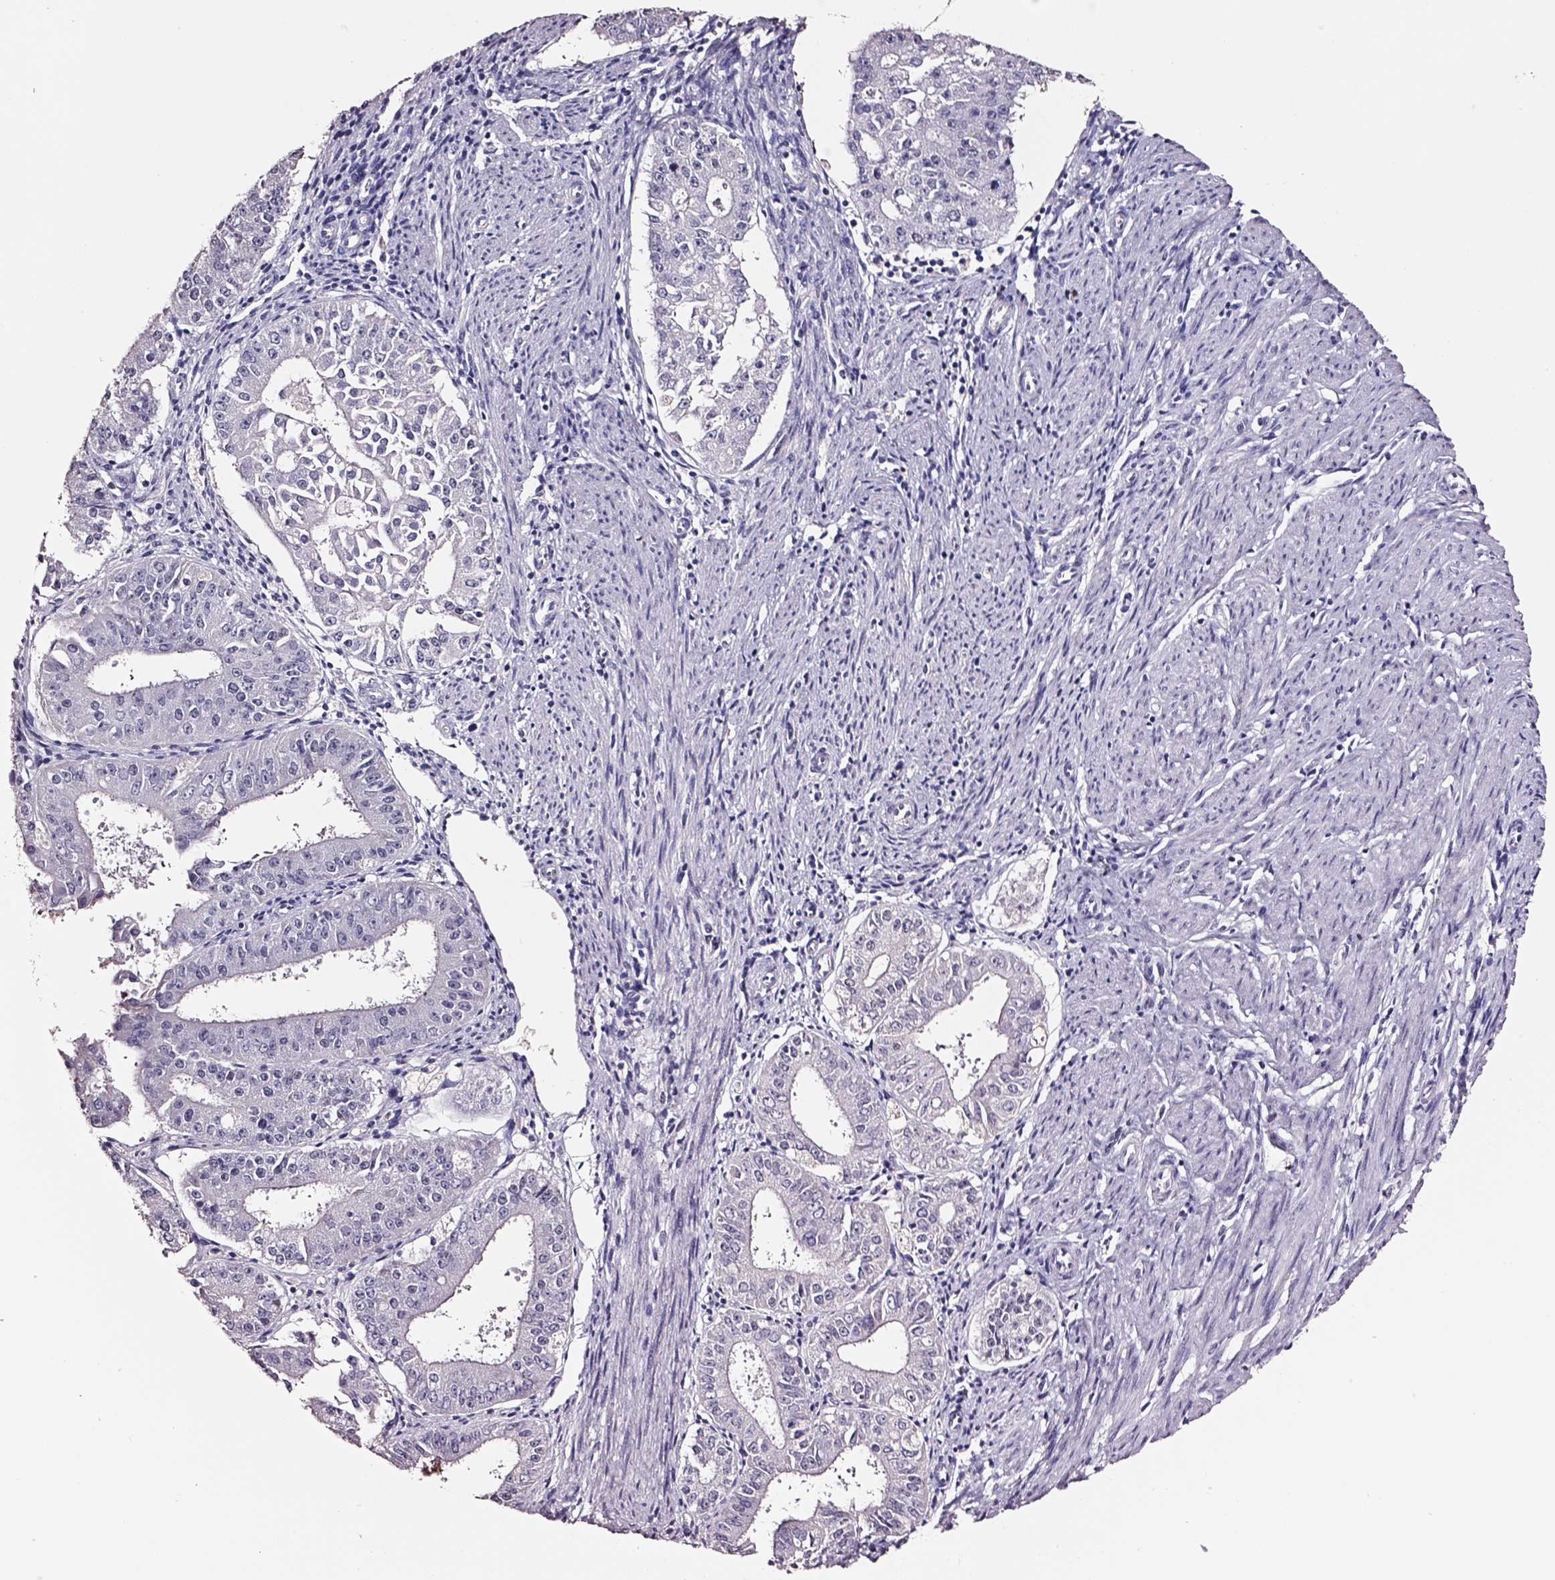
{"staining": {"intensity": "negative", "quantity": "none", "location": "none"}, "tissue": "ovarian cancer", "cell_type": "Tumor cells", "image_type": "cancer", "snomed": [{"axis": "morphology", "description": "Carcinoma, endometroid"}, {"axis": "topography", "description": "Ovary"}], "caption": "DAB immunohistochemical staining of ovarian cancer shows no significant expression in tumor cells.", "gene": "SMIM17", "patient": {"sex": "female", "age": 42}}